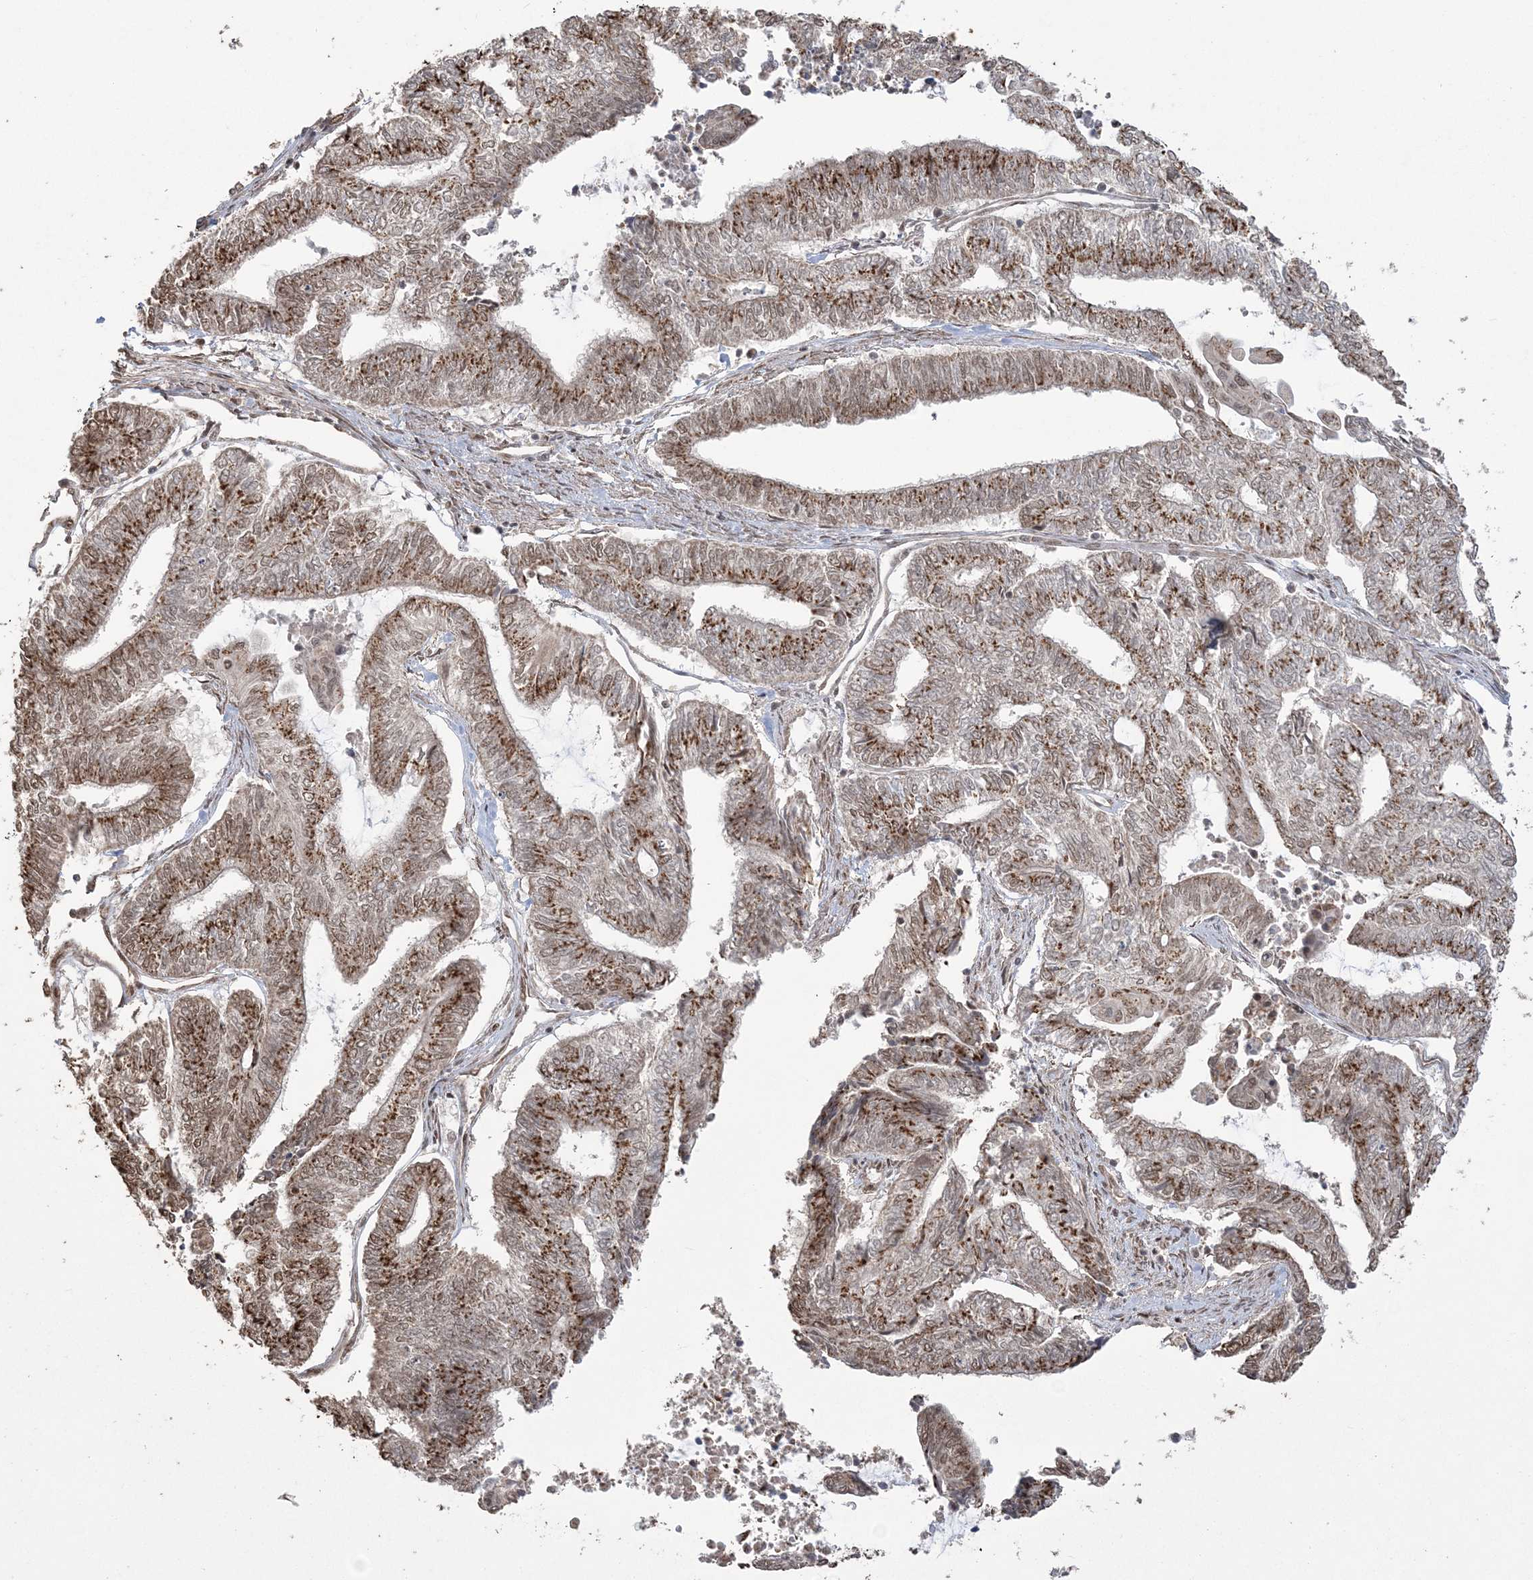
{"staining": {"intensity": "moderate", "quantity": ">75%", "location": "cytoplasmic/membranous,nuclear"}, "tissue": "endometrial cancer", "cell_type": "Tumor cells", "image_type": "cancer", "snomed": [{"axis": "morphology", "description": "Adenocarcinoma, NOS"}, {"axis": "topography", "description": "Uterus"}, {"axis": "topography", "description": "Endometrium"}], "caption": "Protein staining by immunohistochemistry (IHC) reveals moderate cytoplasmic/membranous and nuclear positivity in approximately >75% of tumor cells in endometrial cancer (adenocarcinoma).", "gene": "ZNF839", "patient": {"sex": "female", "age": 70}}